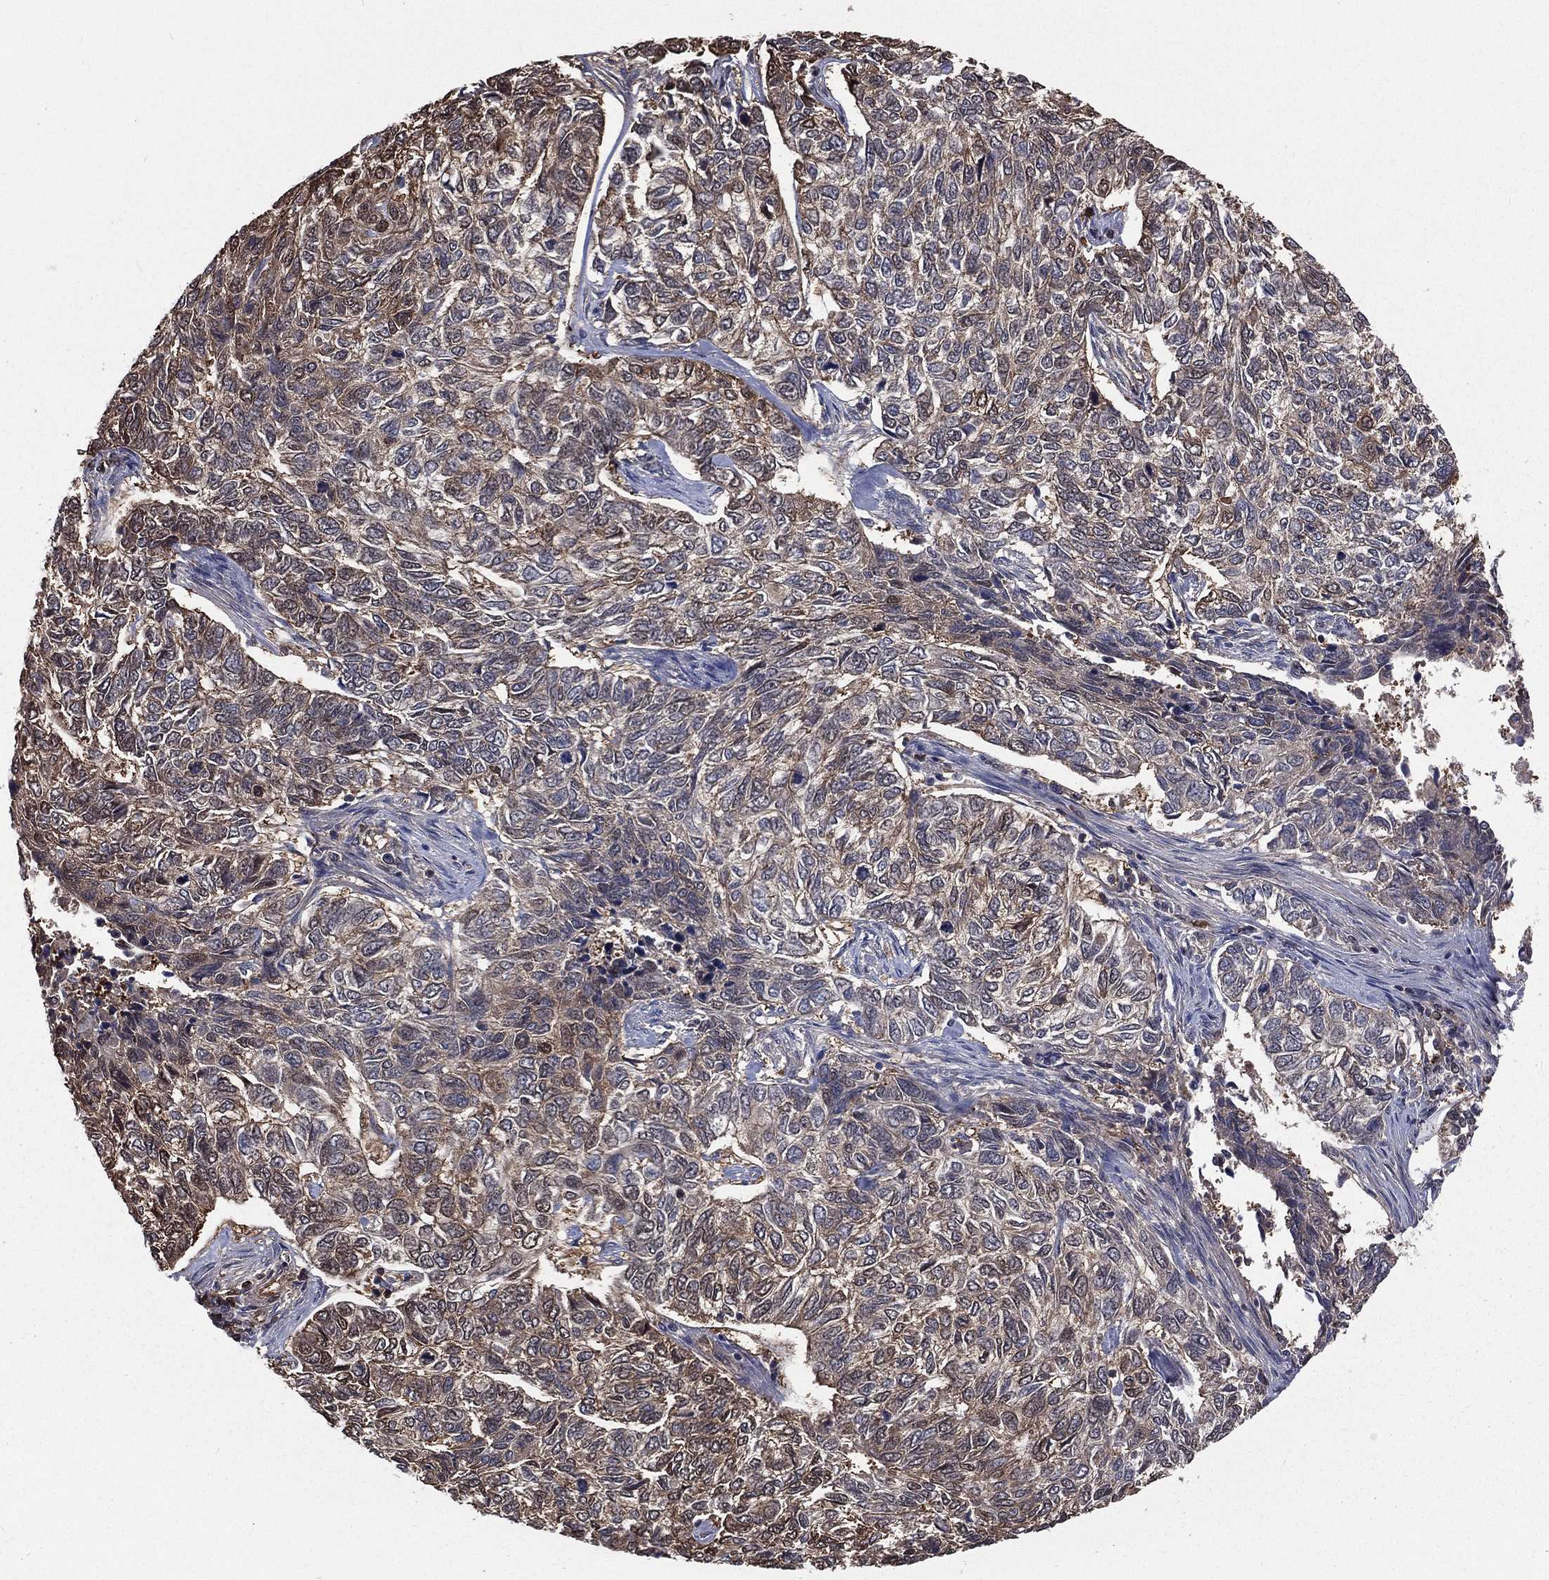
{"staining": {"intensity": "weak", "quantity": "25%-75%", "location": "cytoplasmic/membranous"}, "tissue": "skin cancer", "cell_type": "Tumor cells", "image_type": "cancer", "snomed": [{"axis": "morphology", "description": "Basal cell carcinoma"}, {"axis": "topography", "description": "Skin"}], "caption": "The micrograph reveals a brown stain indicating the presence of a protein in the cytoplasmic/membranous of tumor cells in skin cancer (basal cell carcinoma). Immunohistochemistry (ihc) stains the protein of interest in brown and the nuclei are stained blue.", "gene": "TBC1D2", "patient": {"sex": "female", "age": 65}}